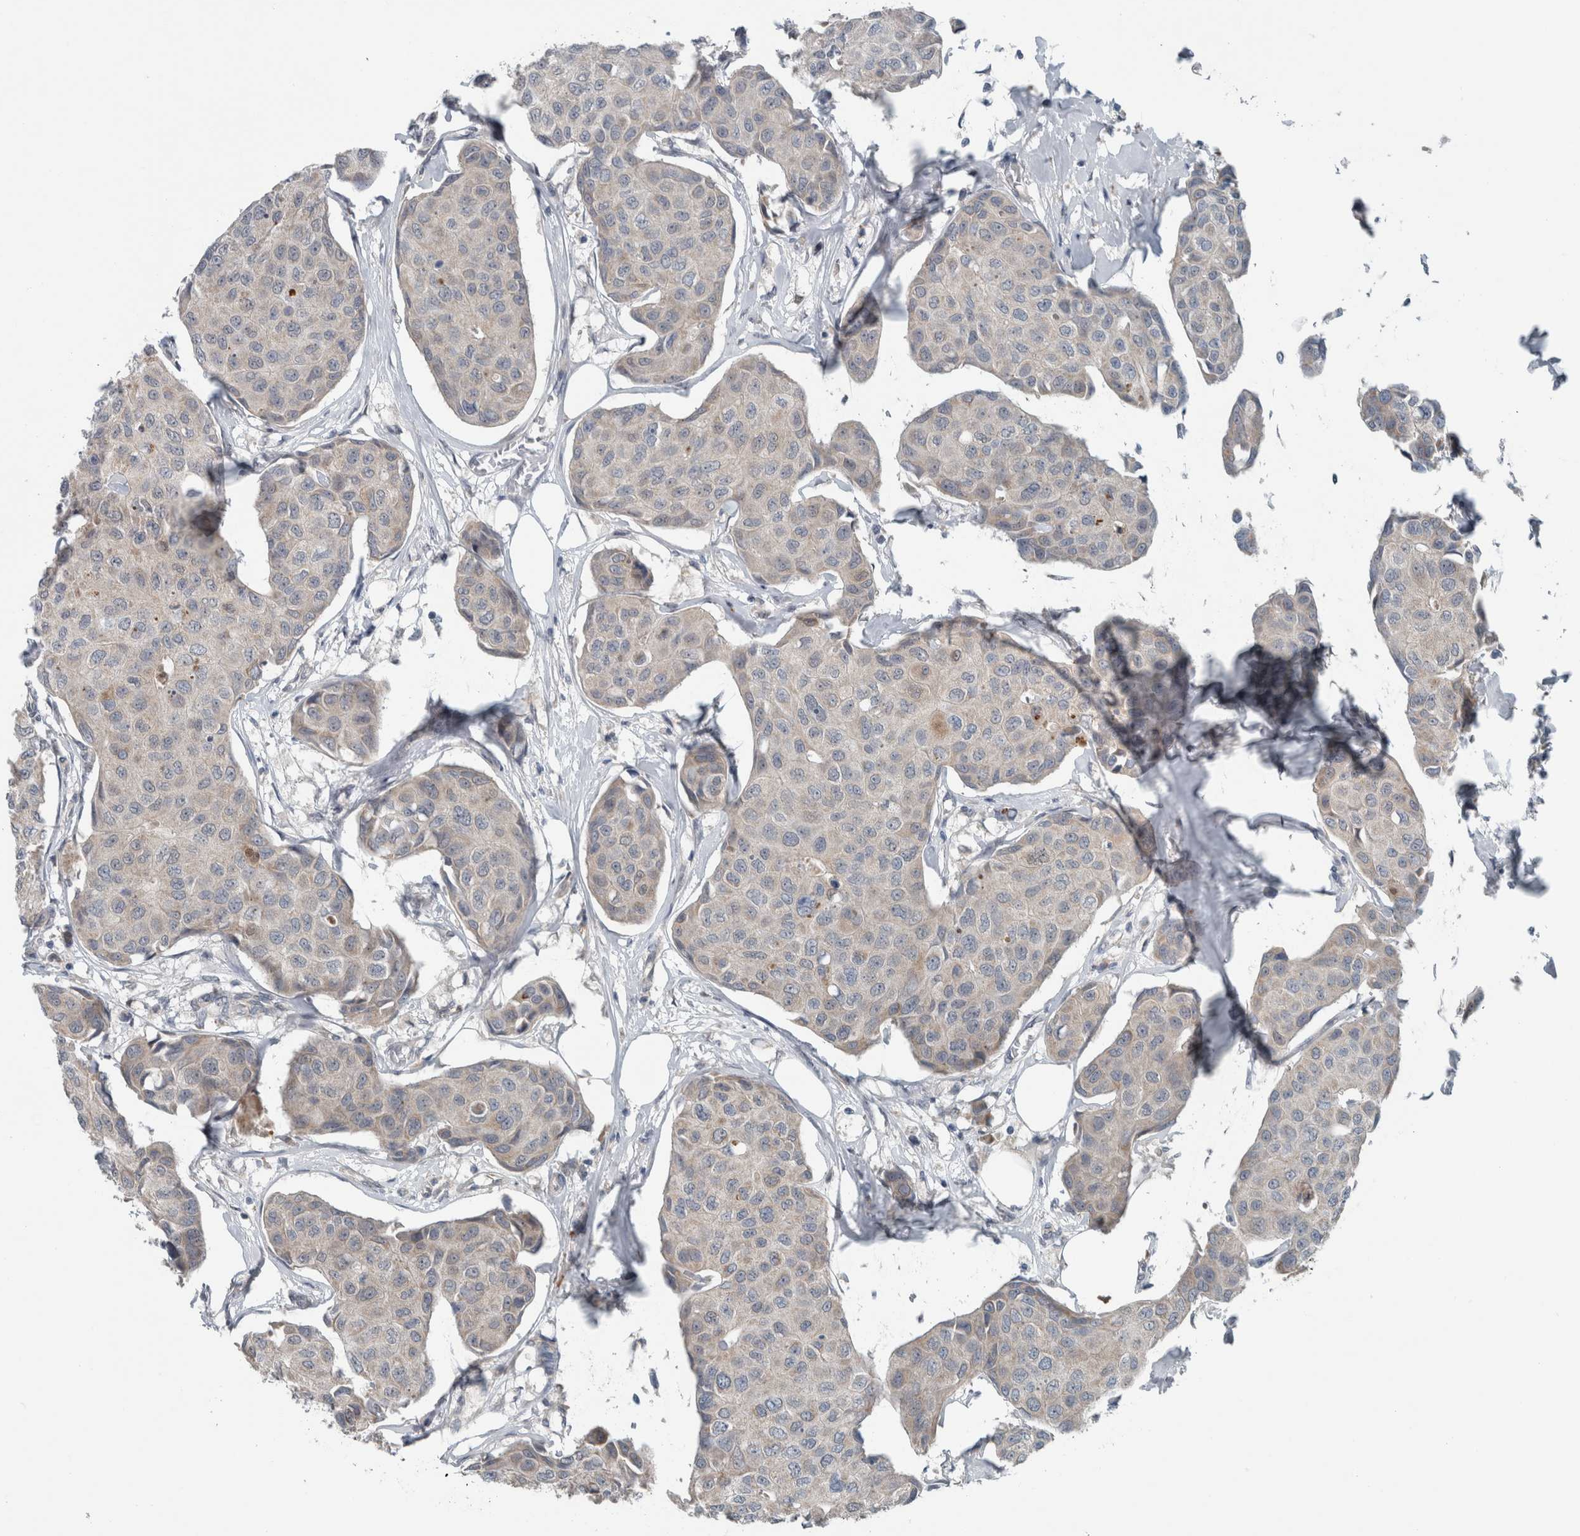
{"staining": {"intensity": "weak", "quantity": "<25%", "location": "cytoplasmic/membranous"}, "tissue": "breast cancer", "cell_type": "Tumor cells", "image_type": "cancer", "snomed": [{"axis": "morphology", "description": "Duct carcinoma"}, {"axis": "topography", "description": "Breast"}], "caption": "The histopathology image exhibits no significant expression in tumor cells of breast cancer. The staining is performed using DAB brown chromogen with nuclei counter-stained in using hematoxylin.", "gene": "GBA2", "patient": {"sex": "female", "age": 80}}